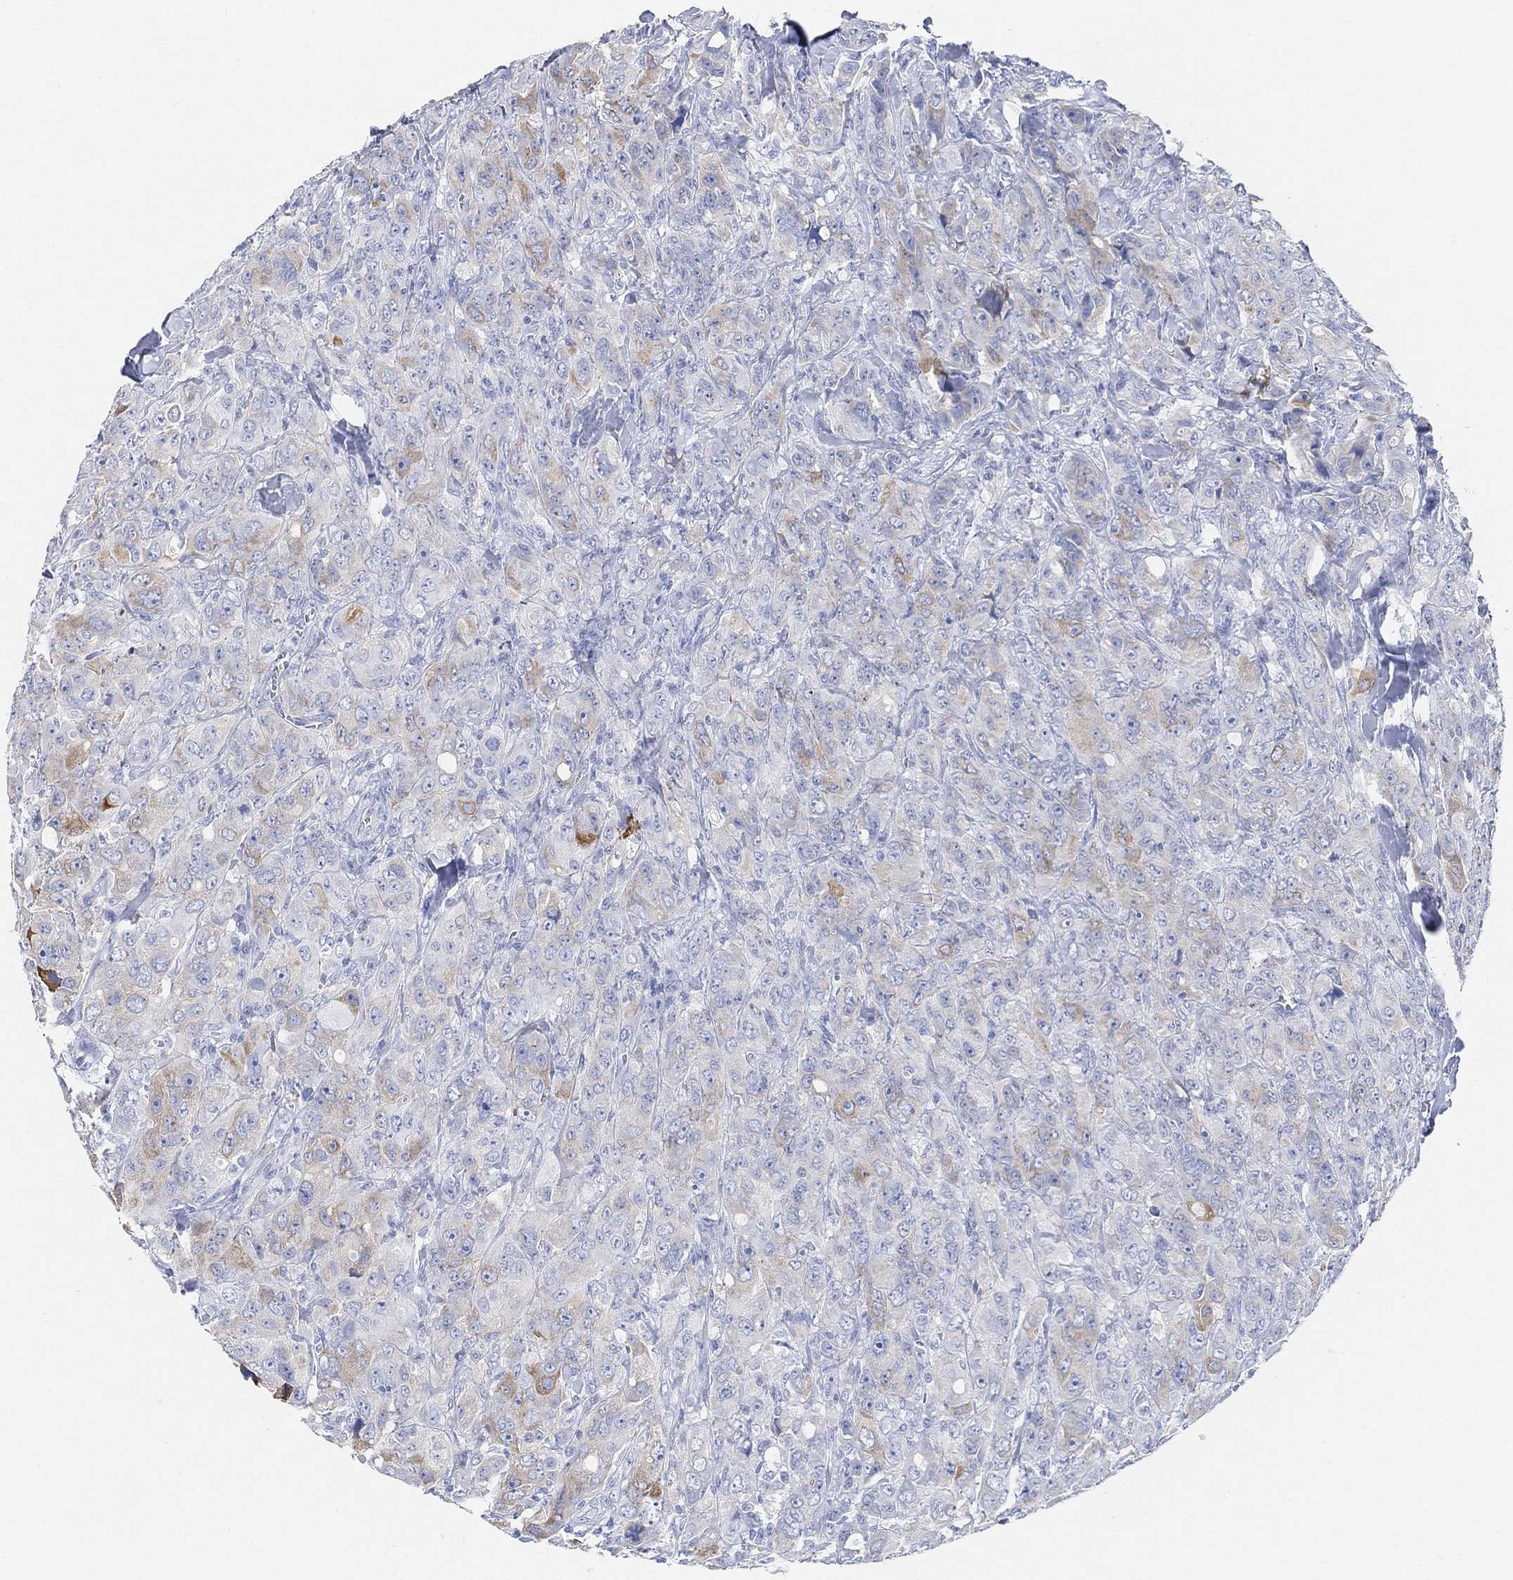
{"staining": {"intensity": "weak", "quantity": "<25%", "location": "cytoplasmic/membranous"}, "tissue": "breast cancer", "cell_type": "Tumor cells", "image_type": "cancer", "snomed": [{"axis": "morphology", "description": "Duct carcinoma"}, {"axis": "topography", "description": "Breast"}], "caption": "An immunohistochemistry (IHC) histopathology image of breast intraductal carcinoma is shown. There is no staining in tumor cells of breast intraductal carcinoma.", "gene": "RETNLB", "patient": {"sex": "female", "age": 43}}